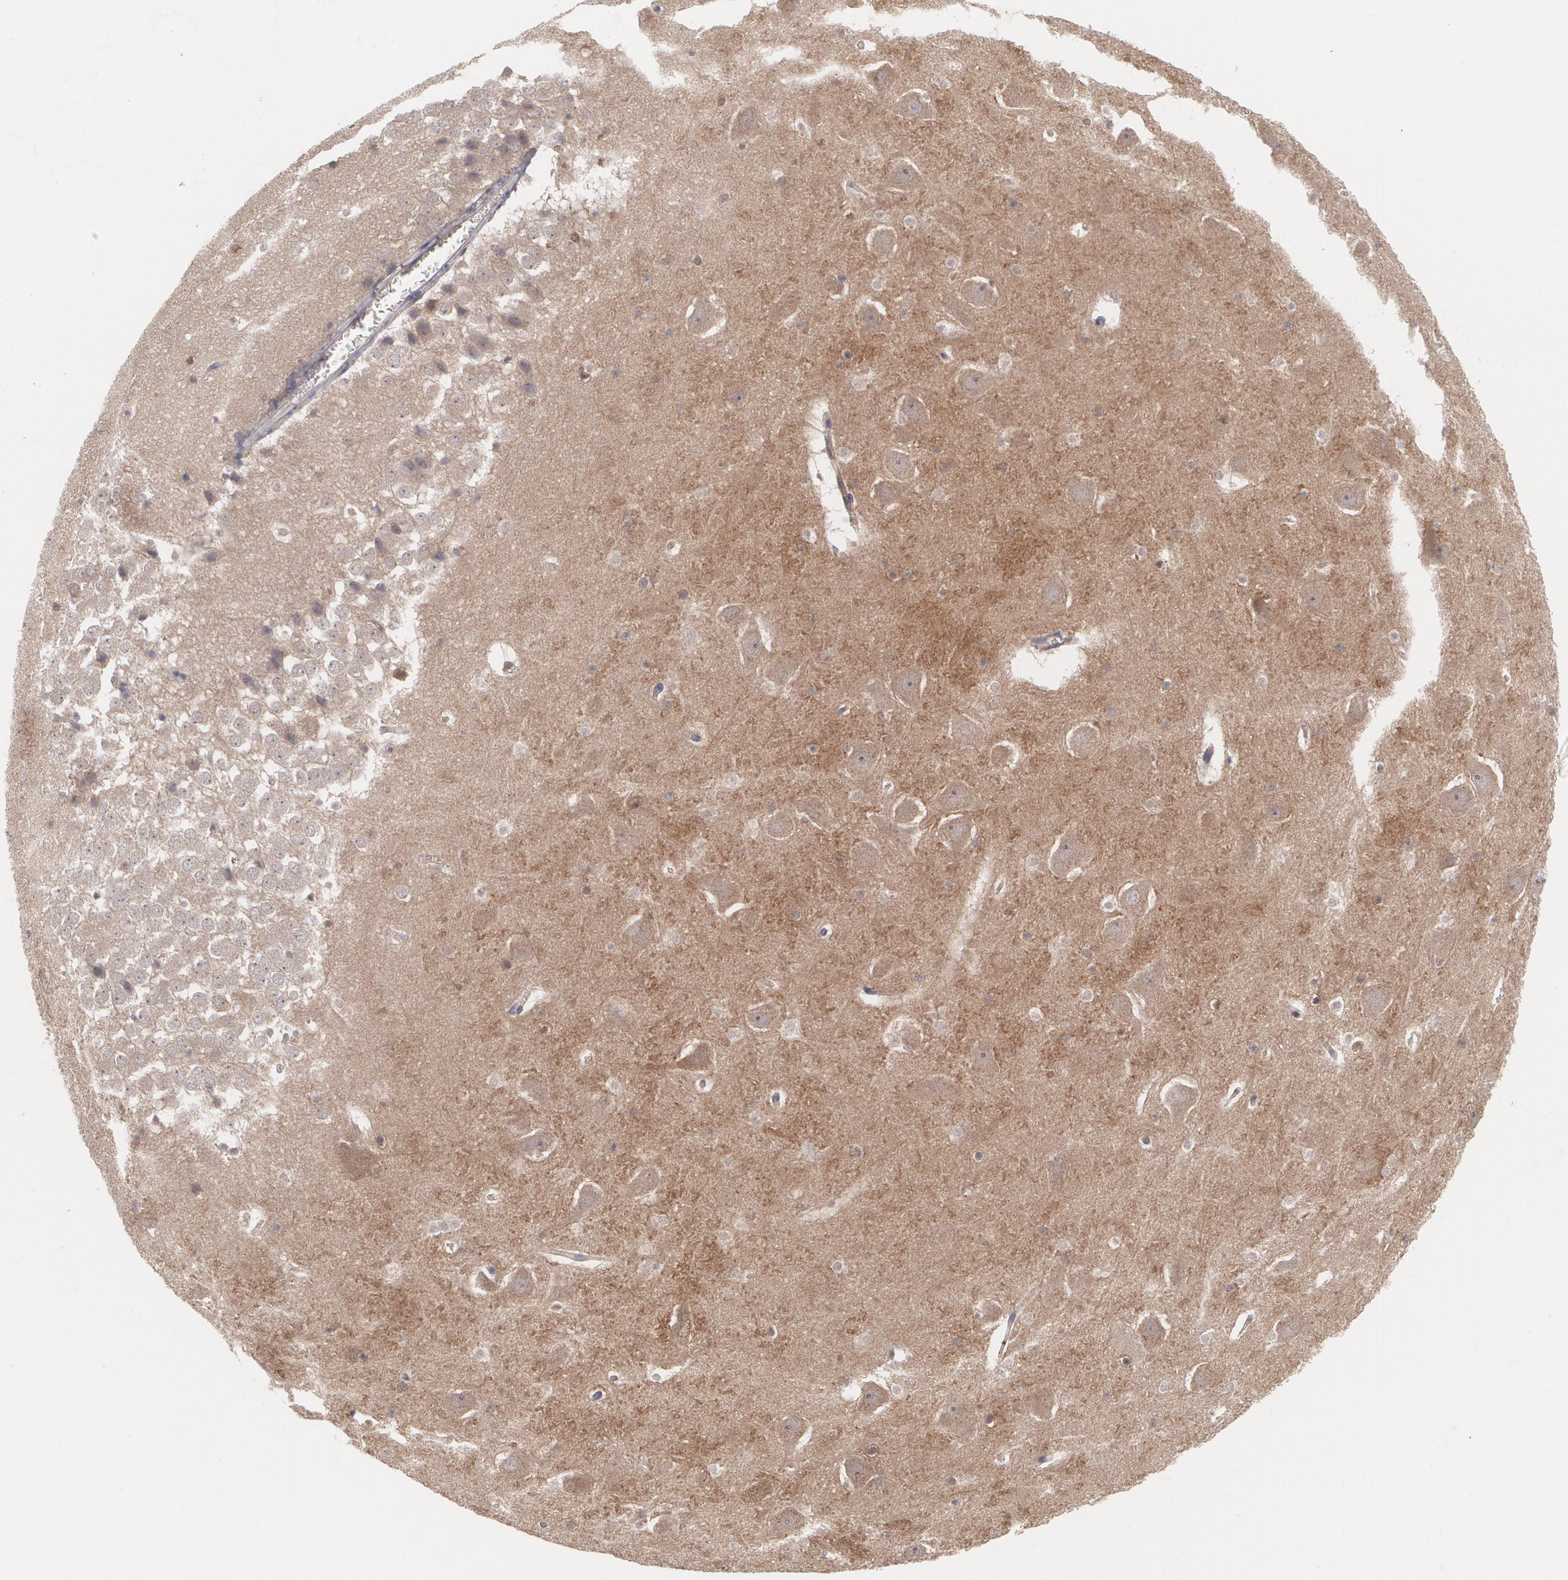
{"staining": {"intensity": "weak", "quantity": "25%-75%", "location": "cytoplasmic/membranous"}, "tissue": "hippocampus", "cell_type": "Glial cells", "image_type": "normal", "snomed": [{"axis": "morphology", "description": "Normal tissue, NOS"}, {"axis": "topography", "description": "Hippocampus"}], "caption": "The immunohistochemical stain labels weak cytoplasmic/membranous staining in glial cells of normal hippocampus.", "gene": "HTT", "patient": {"sex": "male", "age": 45}}